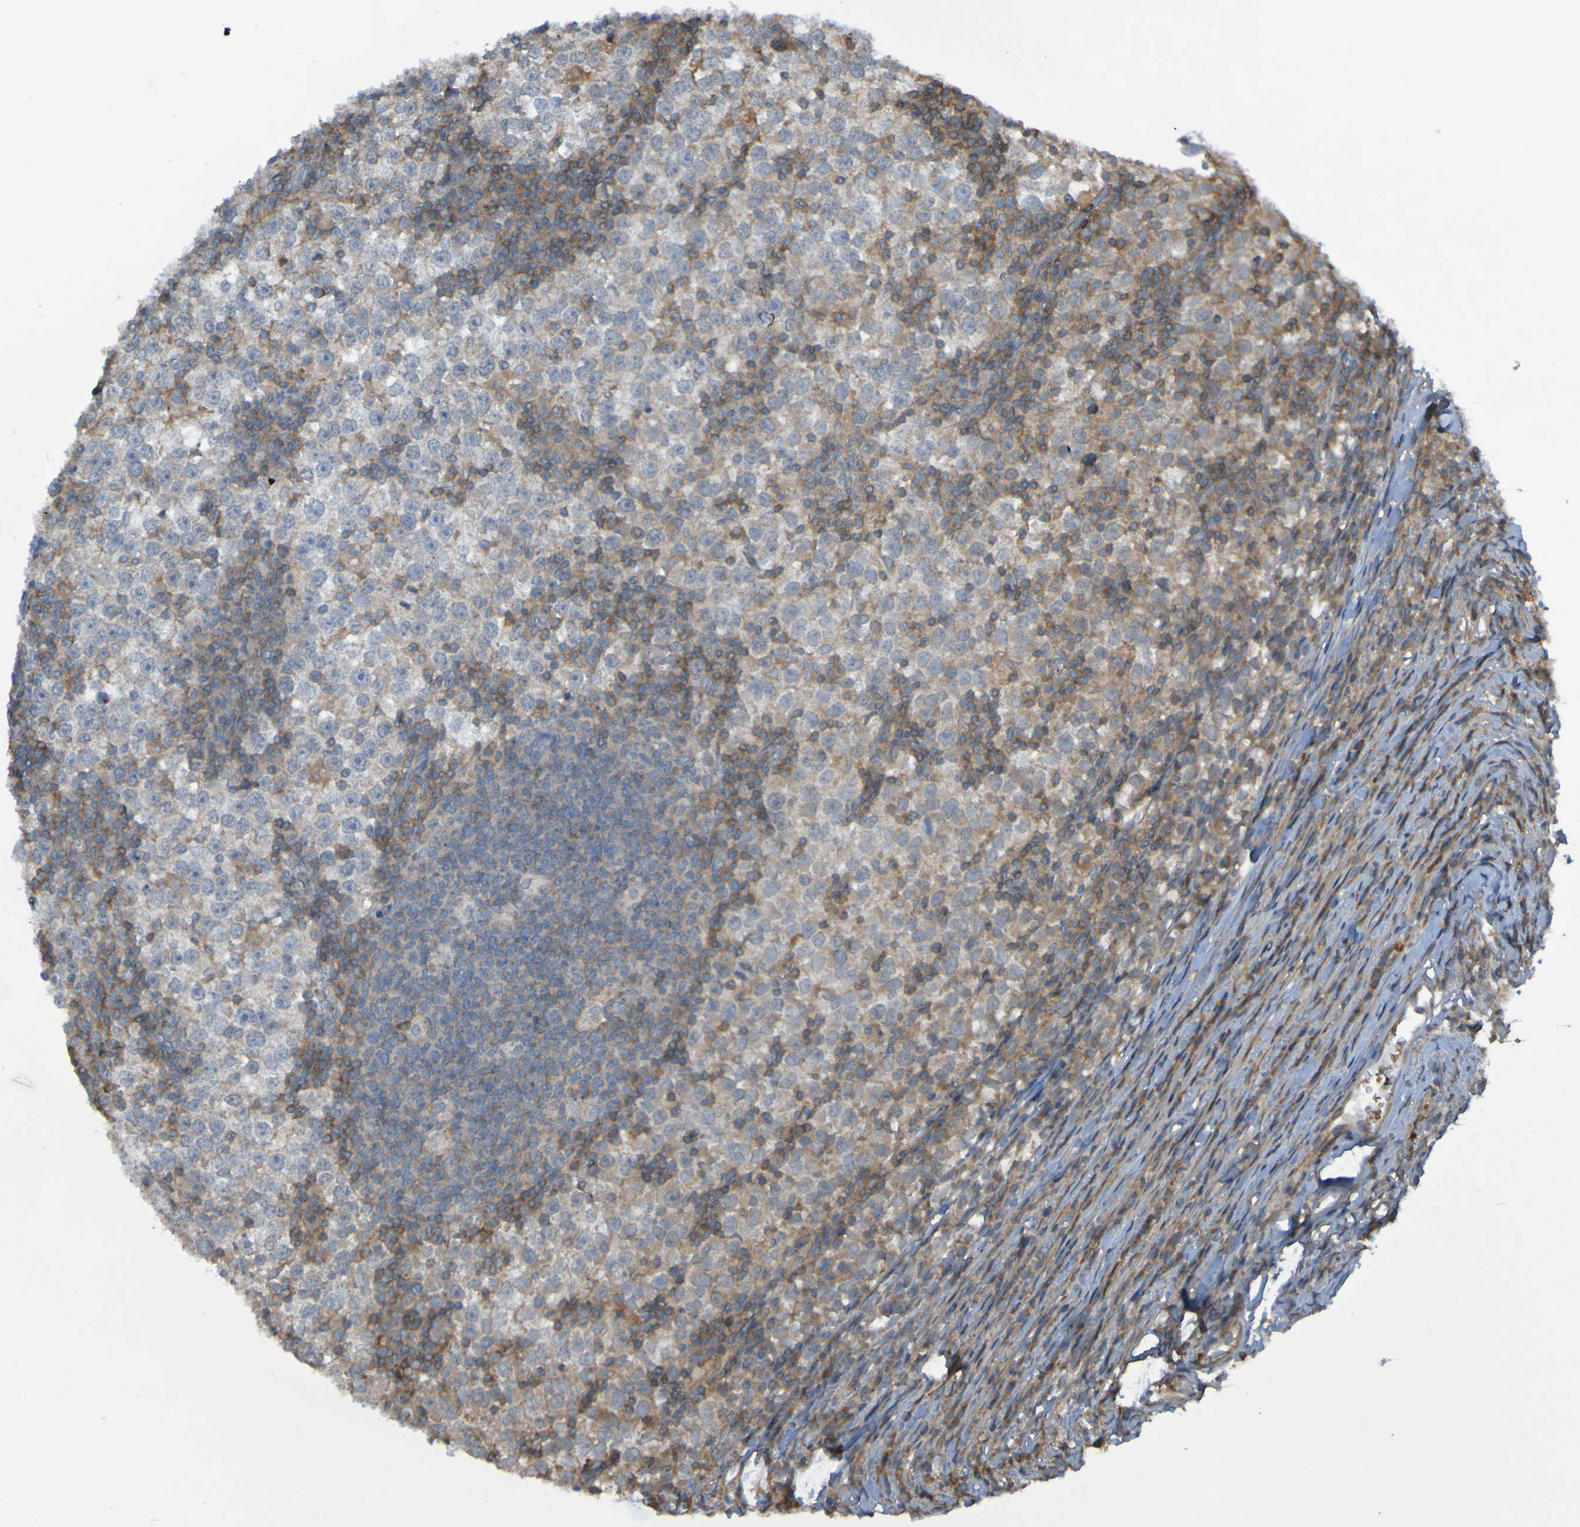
{"staining": {"intensity": "negative", "quantity": "none", "location": "none"}, "tissue": "testis cancer", "cell_type": "Tumor cells", "image_type": "cancer", "snomed": [{"axis": "morphology", "description": "Seminoma, NOS"}, {"axis": "topography", "description": "Testis"}], "caption": "The histopathology image reveals no staining of tumor cells in testis seminoma.", "gene": "PDGFB", "patient": {"sex": "male", "age": 65}}